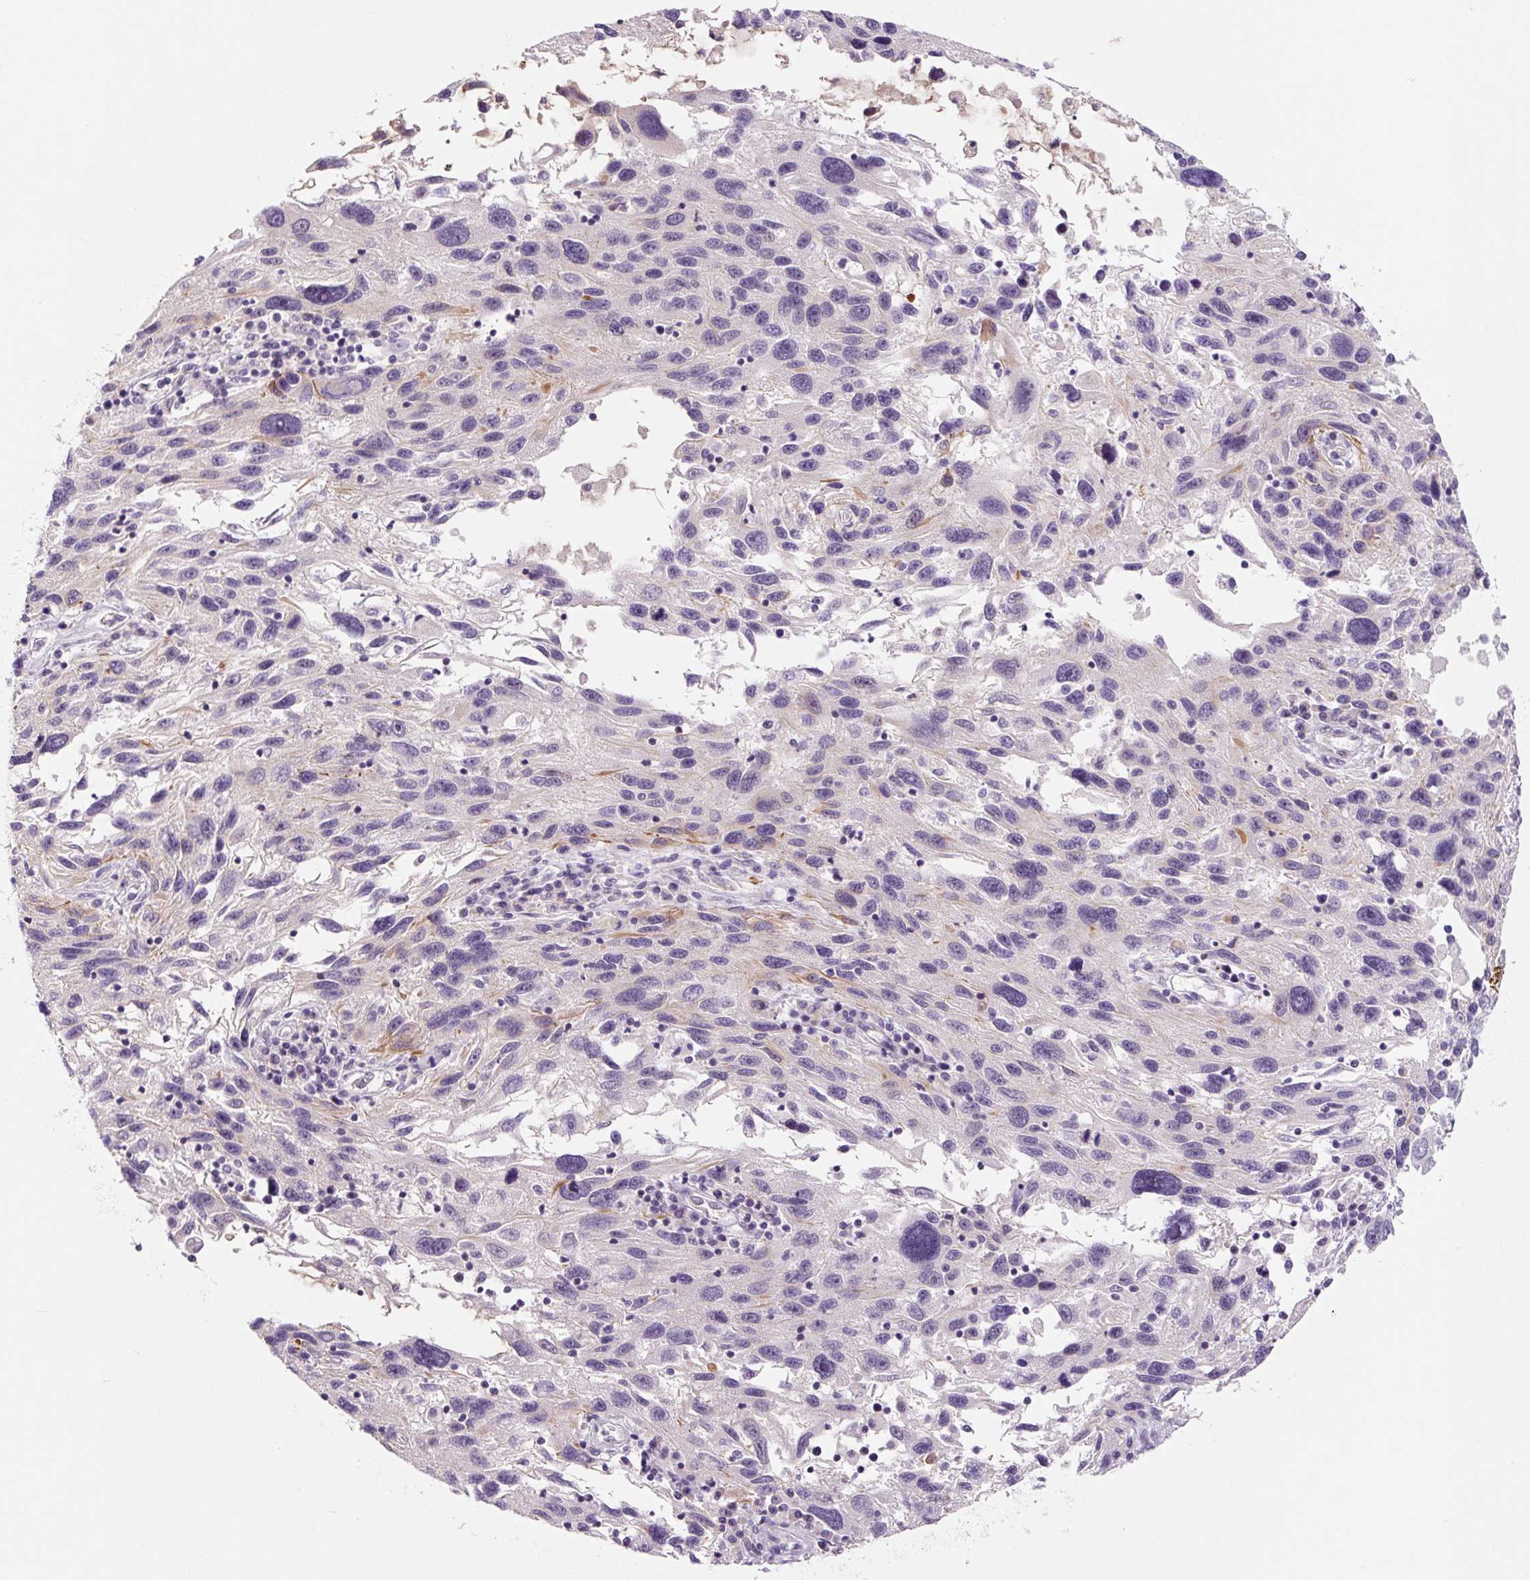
{"staining": {"intensity": "moderate", "quantity": "25%-75%", "location": "cytoplasmic/membranous"}, "tissue": "melanoma", "cell_type": "Tumor cells", "image_type": "cancer", "snomed": [{"axis": "morphology", "description": "Malignant melanoma, NOS"}, {"axis": "topography", "description": "Skin"}], "caption": "Moderate cytoplasmic/membranous positivity for a protein is appreciated in about 25%-75% of tumor cells of melanoma using immunohistochemistry.", "gene": "CCL25", "patient": {"sex": "male", "age": 53}}